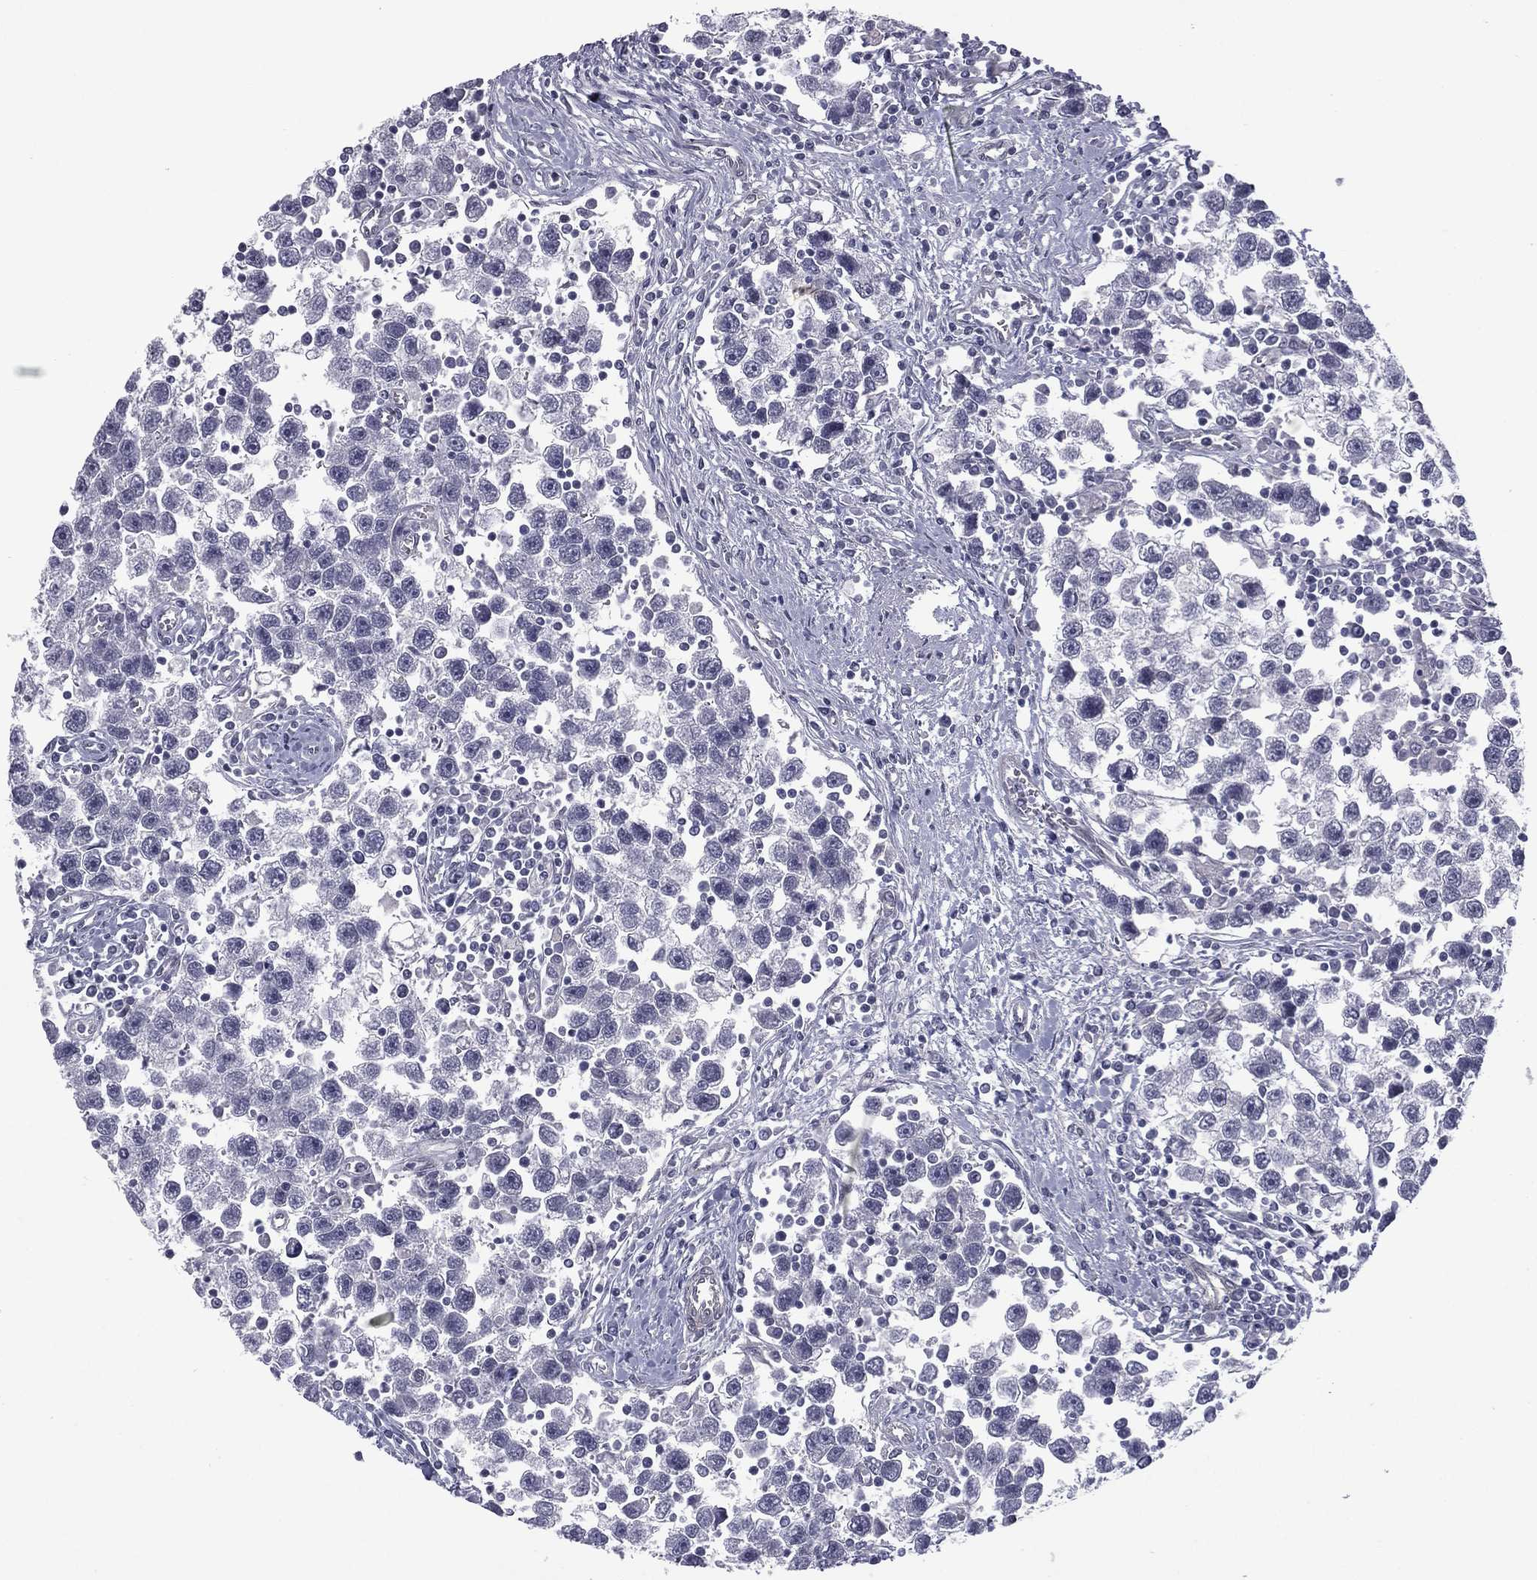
{"staining": {"intensity": "negative", "quantity": "none", "location": "none"}, "tissue": "testis cancer", "cell_type": "Tumor cells", "image_type": "cancer", "snomed": [{"axis": "morphology", "description": "Seminoma, NOS"}, {"axis": "topography", "description": "Testis"}], "caption": "This is an immunohistochemistry (IHC) photomicrograph of testis cancer. There is no staining in tumor cells.", "gene": "ACTRT2", "patient": {"sex": "male", "age": 30}}